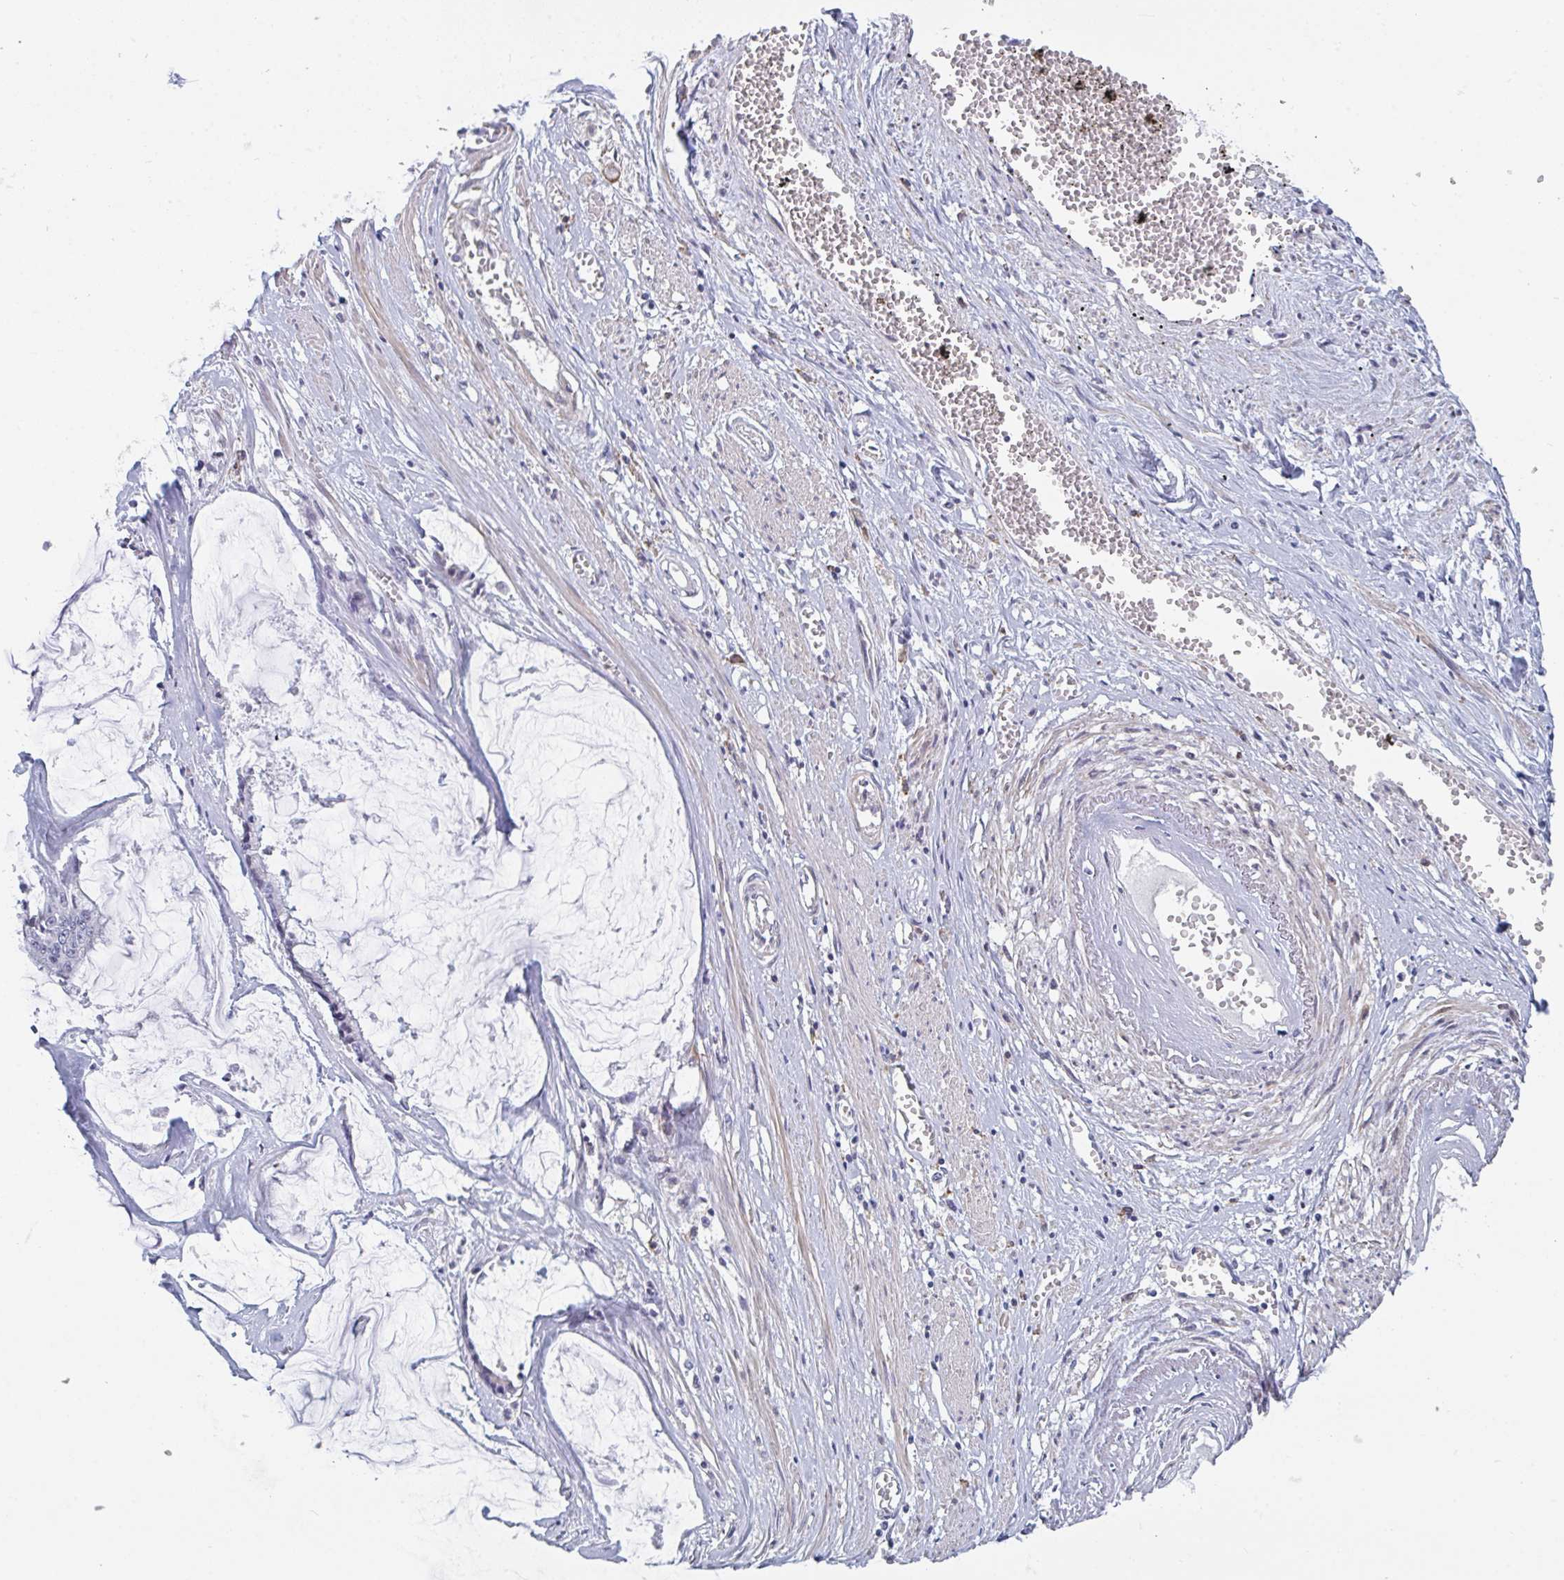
{"staining": {"intensity": "weak", "quantity": "<25%", "location": "nuclear"}, "tissue": "ovarian cancer", "cell_type": "Tumor cells", "image_type": "cancer", "snomed": [{"axis": "morphology", "description": "Cystadenocarcinoma, mucinous, NOS"}, {"axis": "topography", "description": "Ovary"}], "caption": "DAB immunohistochemical staining of ovarian cancer exhibits no significant positivity in tumor cells.", "gene": "CENPT", "patient": {"sex": "female", "age": 90}}